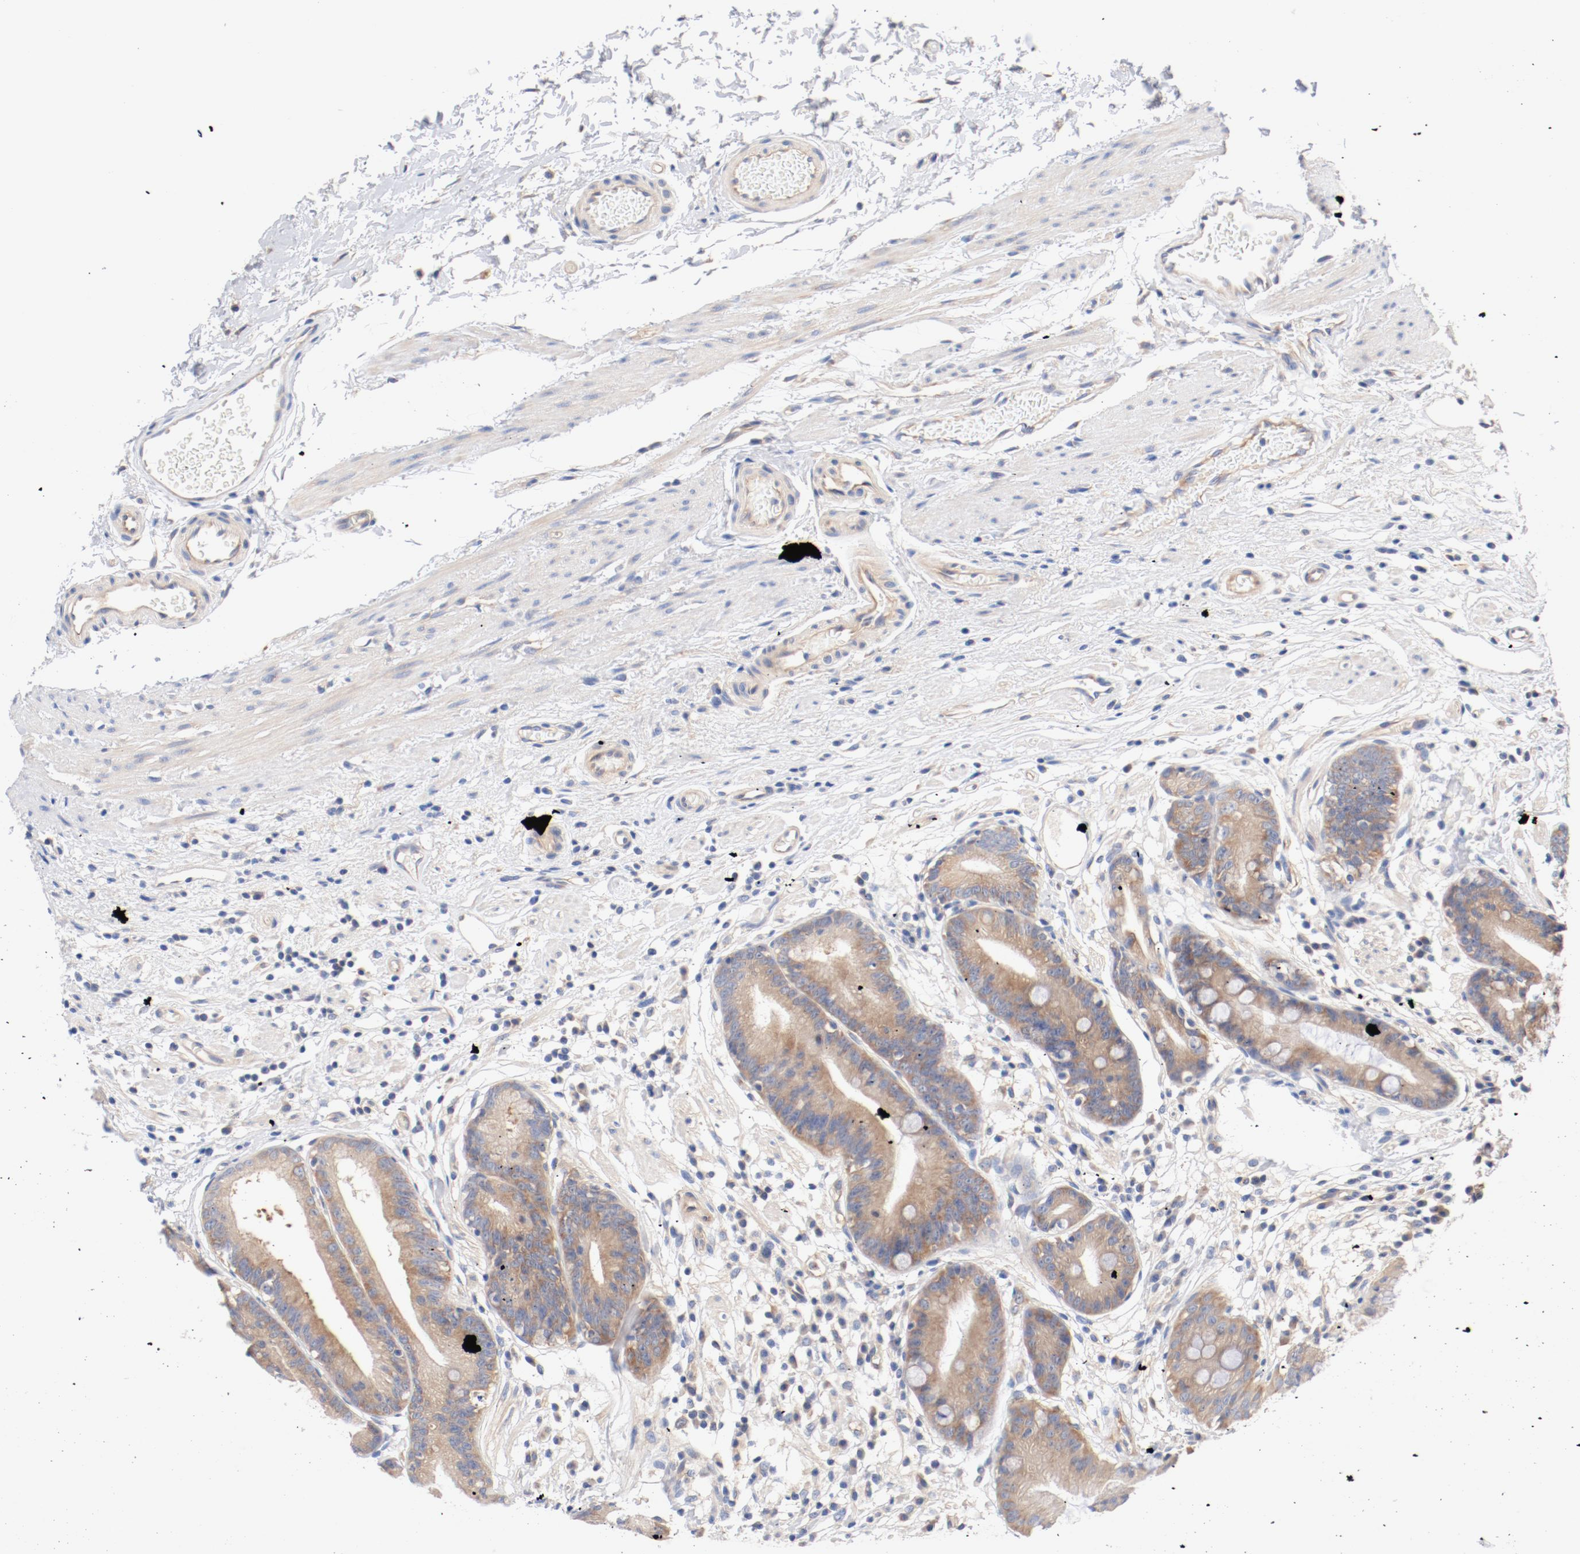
{"staining": {"intensity": "moderate", "quantity": ">75%", "location": "cytoplasmic/membranous"}, "tissue": "stomach", "cell_type": "Glandular cells", "image_type": "normal", "snomed": [{"axis": "morphology", "description": "Normal tissue, NOS"}, {"axis": "morphology", "description": "Inflammation, NOS"}, {"axis": "topography", "description": "Stomach, lower"}], "caption": "Immunohistochemistry staining of benign stomach, which reveals medium levels of moderate cytoplasmic/membranous positivity in approximately >75% of glandular cells indicating moderate cytoplasmic/membranous protein positivity. The staining was performed using DAB (brown) for protein detection and nuclei were counterstained in hematoxylin (blue).", "gene": "DYNC1H1", "patient": {"sex": "male", "age": 59}}